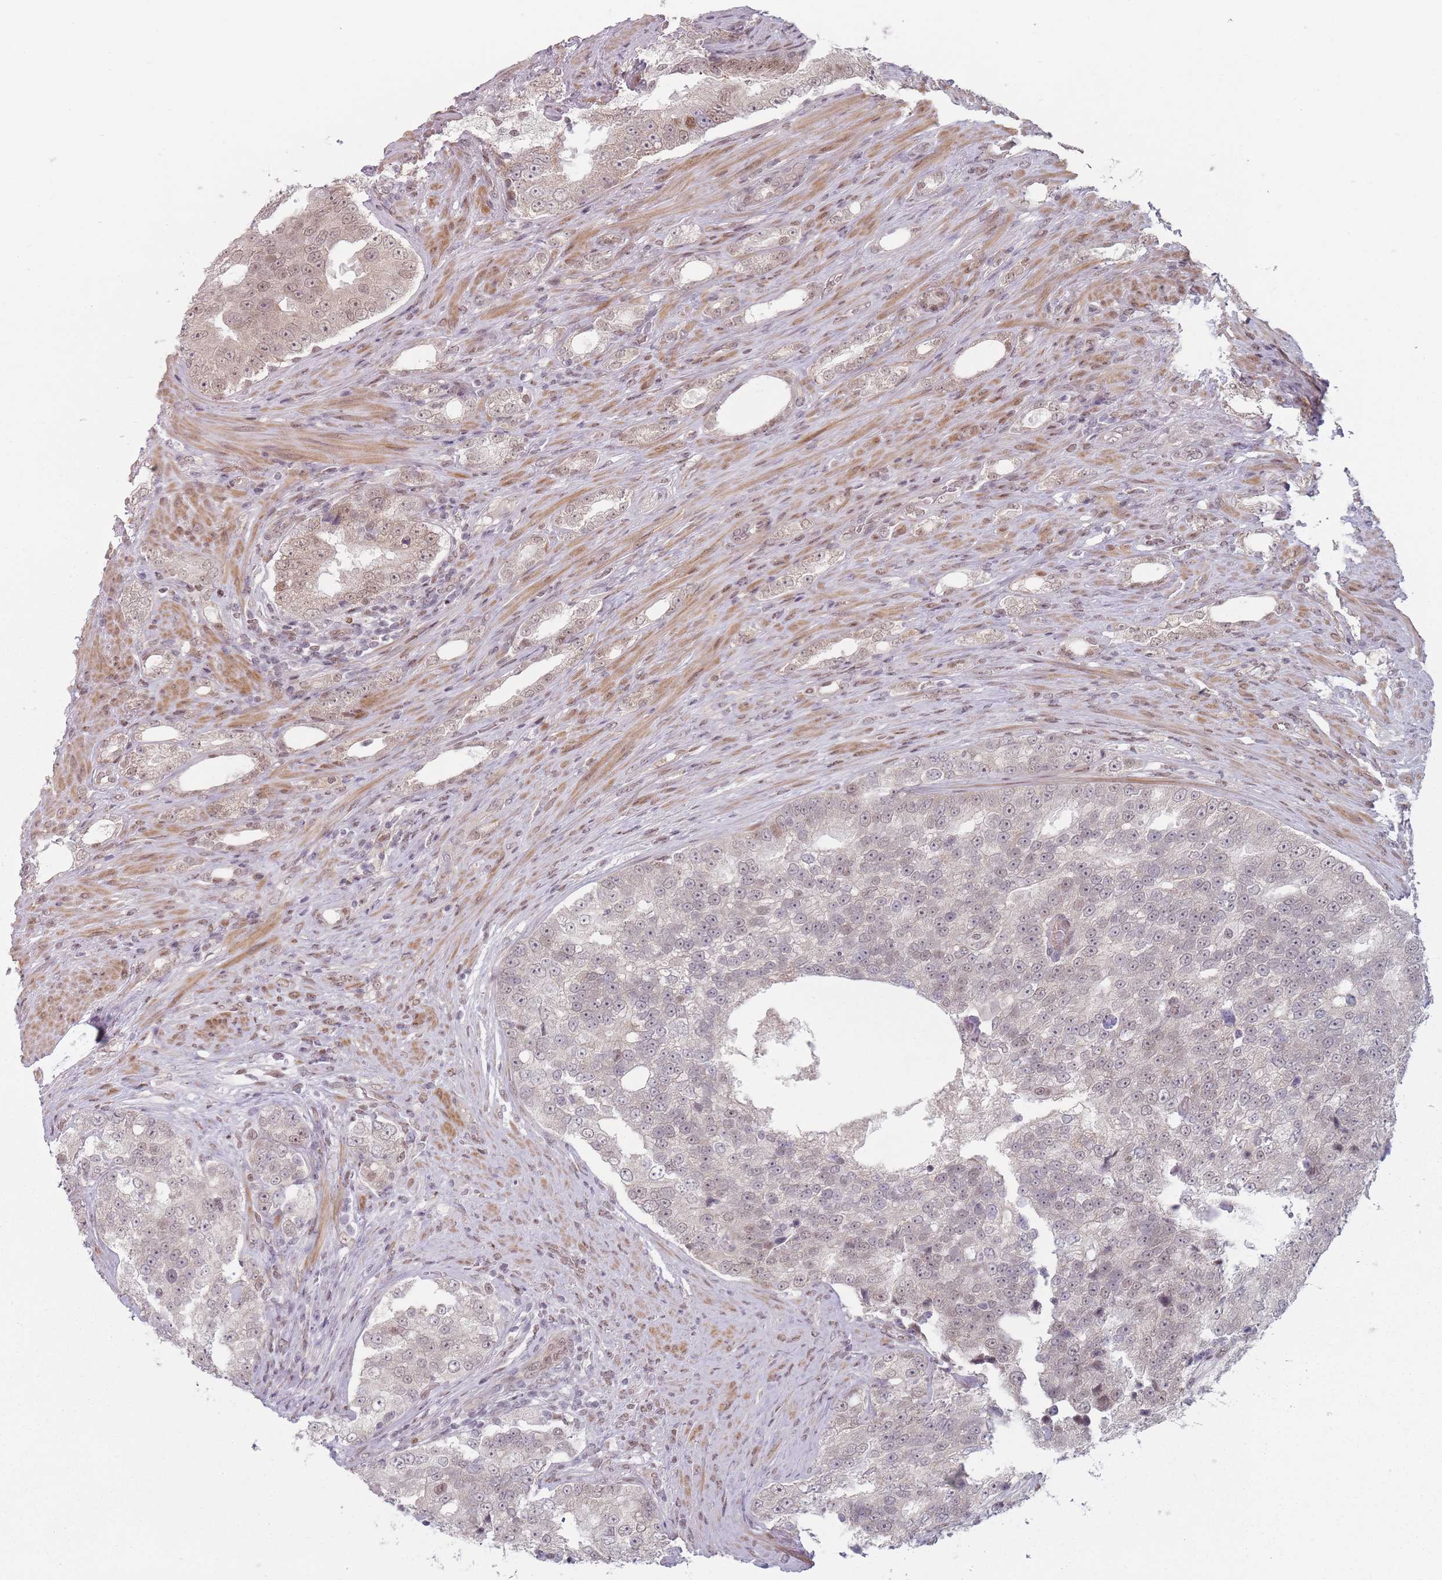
{"staining": {"intensity": "weak", "quantity": "25%-75%", "location": "nuclear"}, "tissue": "prostate cancer", "cell_type": "Tumor cells", "image_type": "cancer", "snomed": [{"axis": "morphology", "description": "Adenocarcinoma, High grade"}, {"axis": "topography", "description": "Prostate"}], "caption": "Protein staining displays weak nuclear expression in about 25%-75% of tumor cells in prostate high-grade adenocarcinoma.", "gene": "SH3BGRL2", "patient": {"sex": "male", "age": 70}}